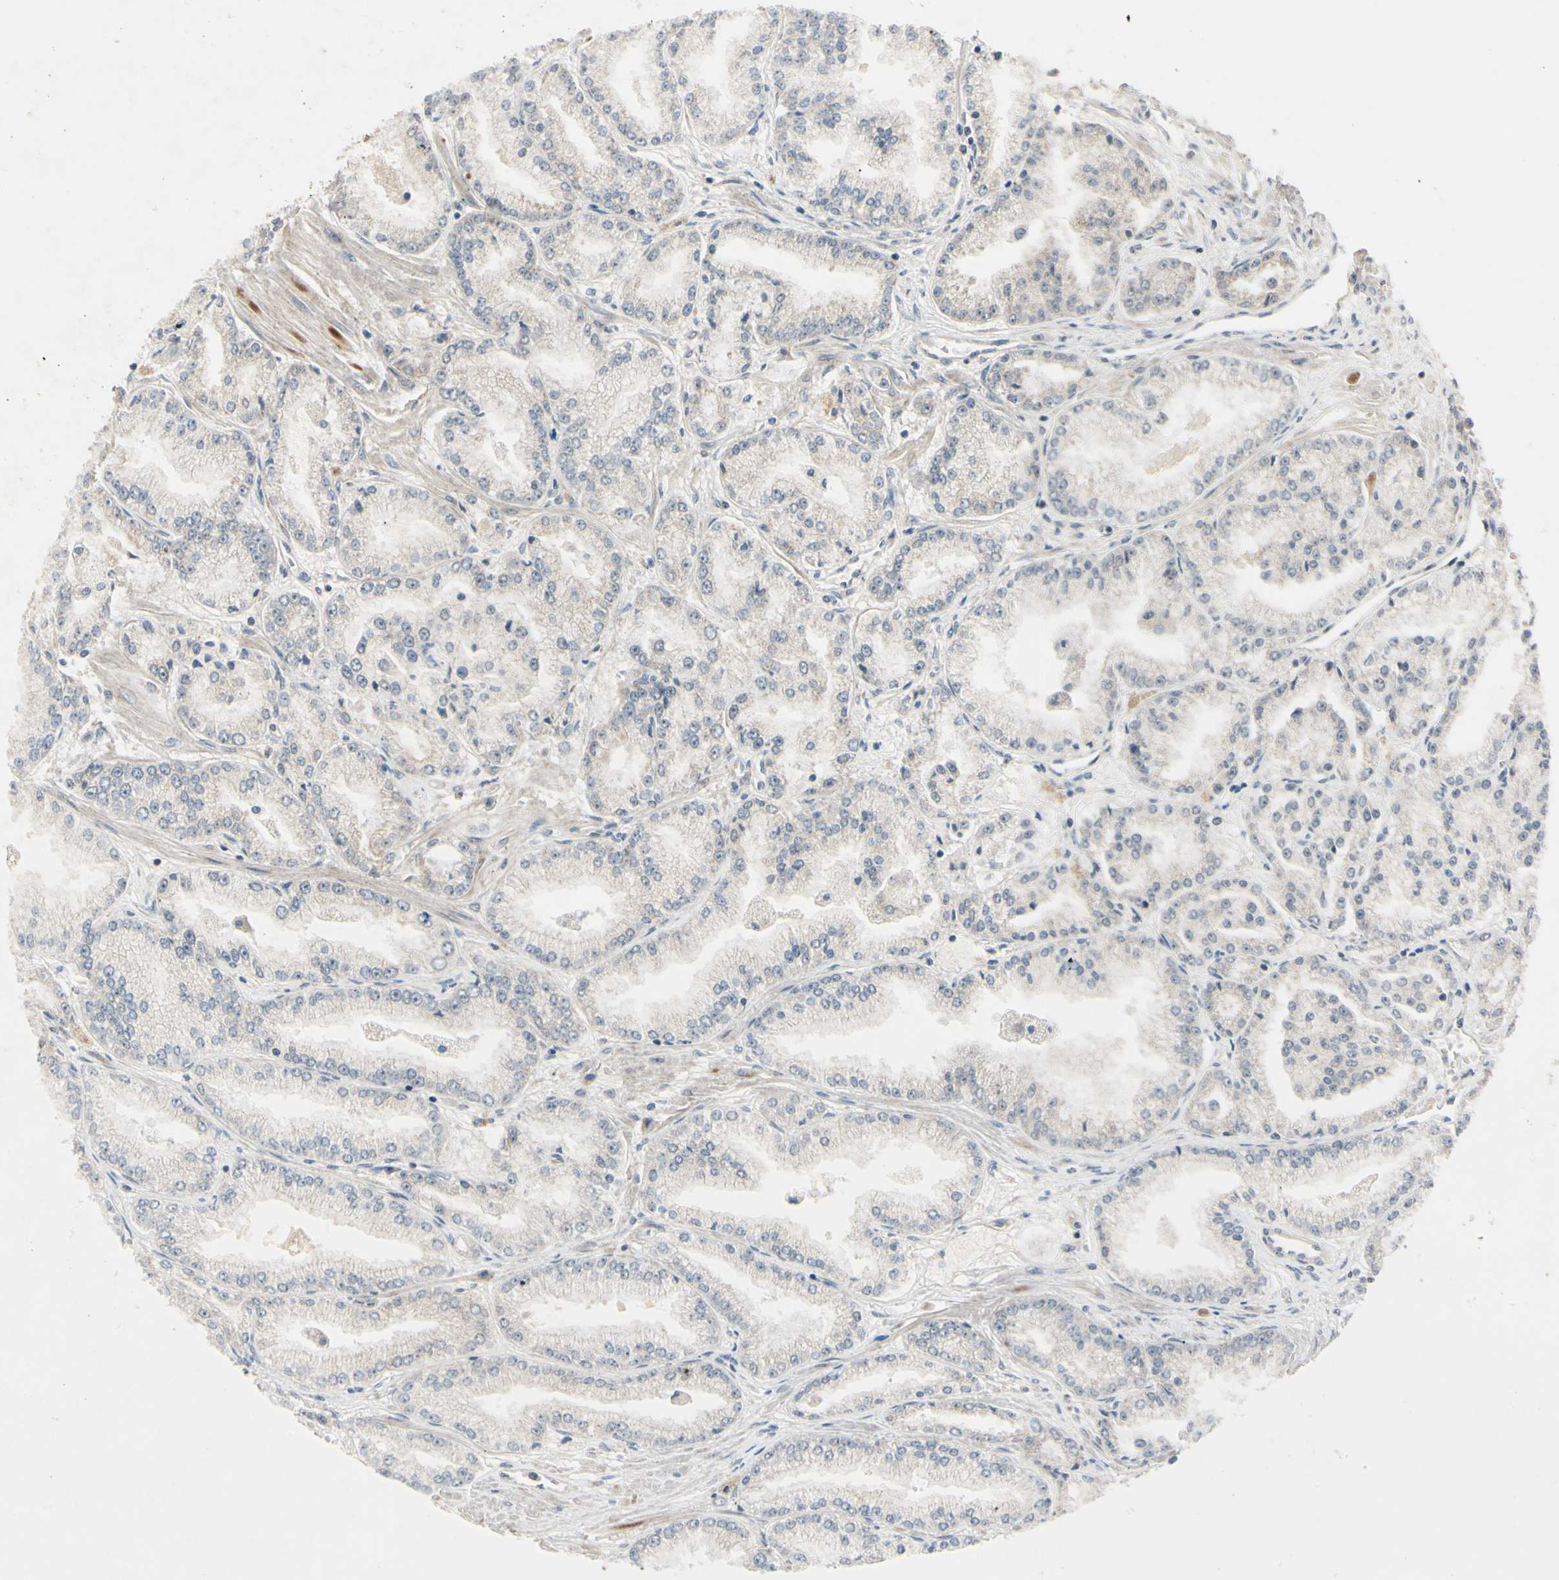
{"staining": {"intensity": "negative", "quantity": "none", "location": "none"}, "tissue": "prostate cancer", "cell_type": "Tumor cells", "image_type": "cancer", "snomed": [{"axis": "morphology", "description": "Adenocarcinoma, High grade"}, {"axis": "topography", "description": "Prostate"}], "caption": "Prostate cancer was stained to show a protein in brown. There is no significant expression in tumor cells.", "gene": "RIOX2", "patient": {"sex": "male", "age": 61}}